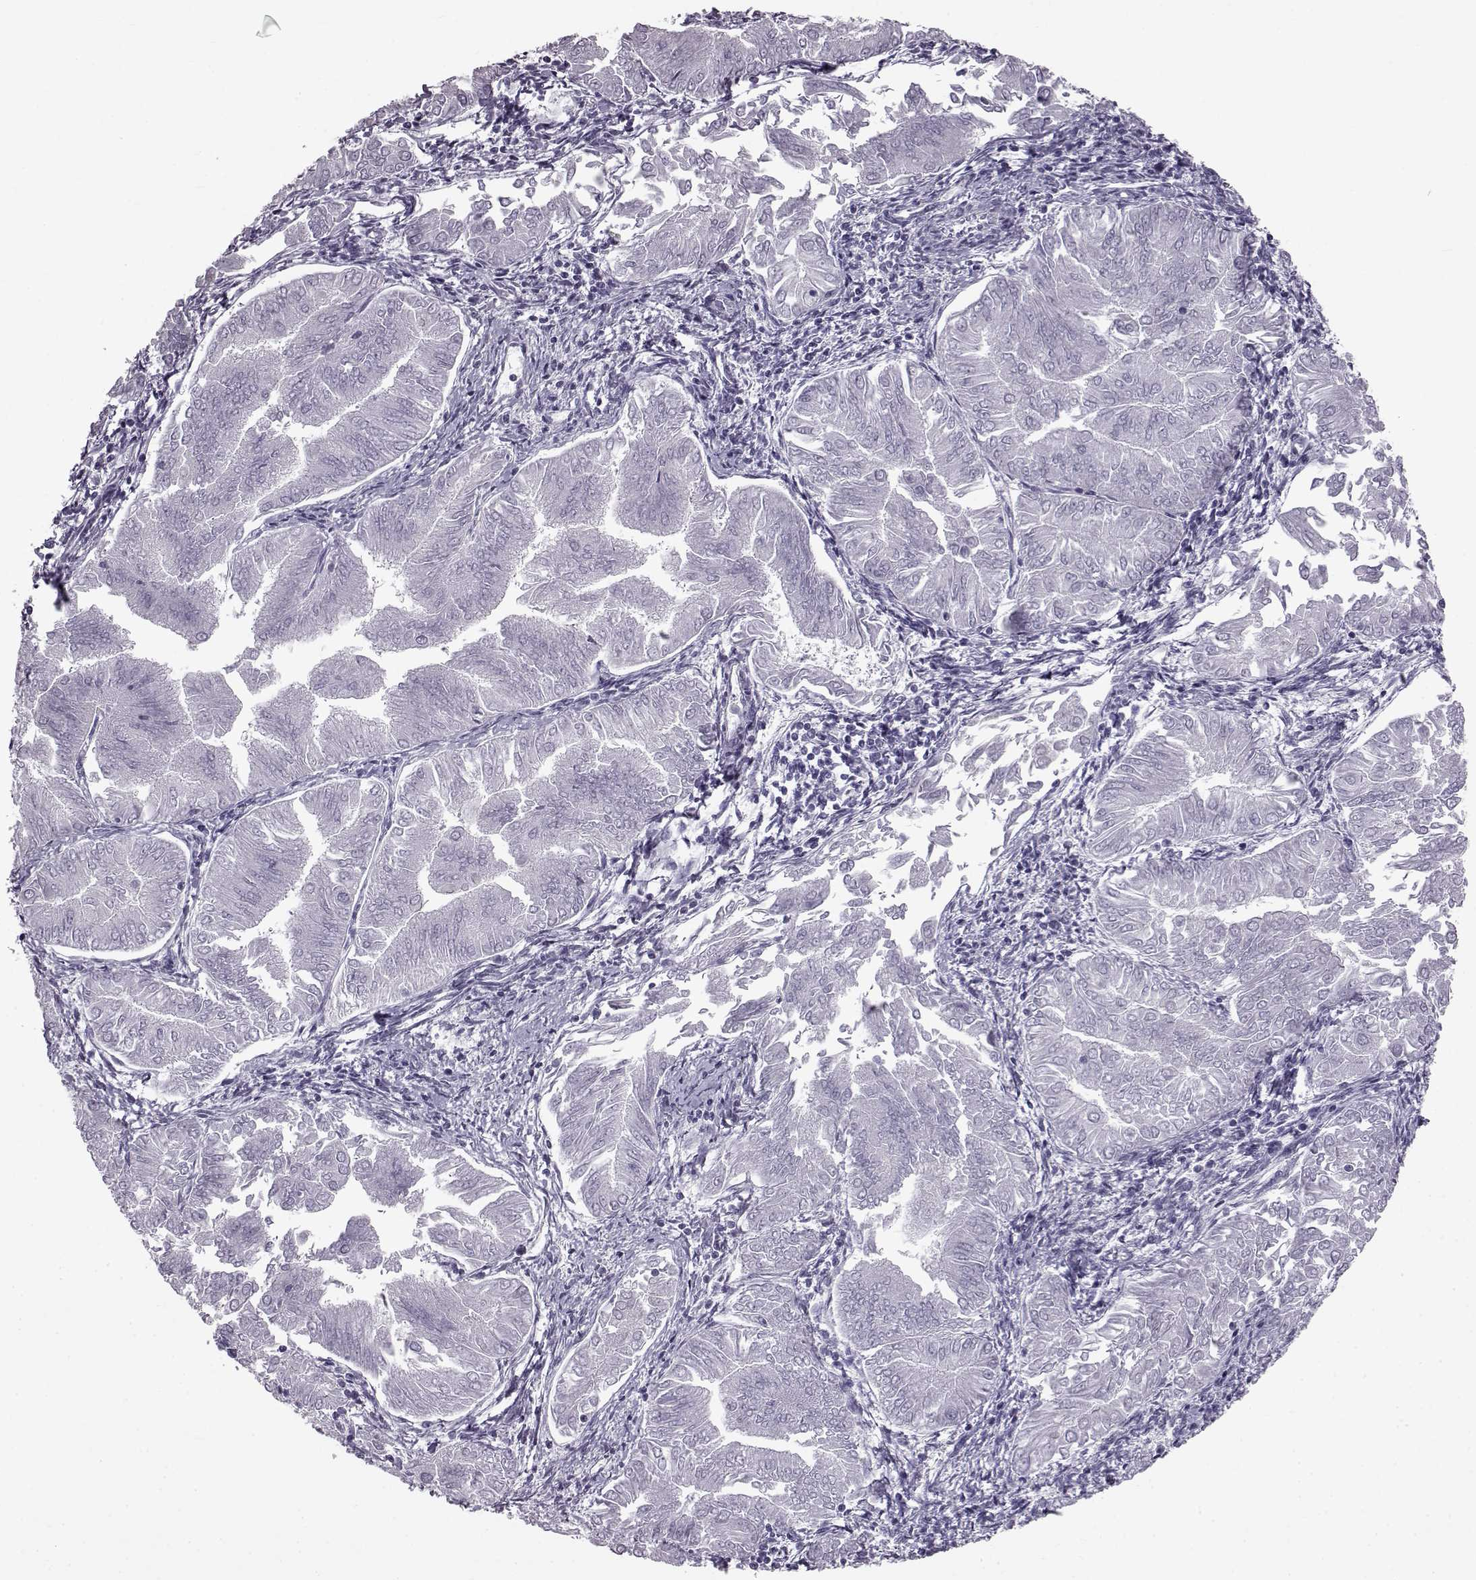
{"staining": {"intensity": "negative", "quantity": "none", "location": "none"}, "tissue": "endometrial cancer", "cell_type": "Tumor cells", "image_type": "cancer", "snomed": [{"axis": "morphology", "description": "Adenocarcinoma, NOS"}, {"axis": "topography", "description": "Endometrium"}], "caption": "Immunohistochemistry (IHC) of human adenocarcinoma (endometrial) exhibits no staining in tumor cells.", "gene": "SLC28A2", "patient": {"sex": "female", "age": 53}}